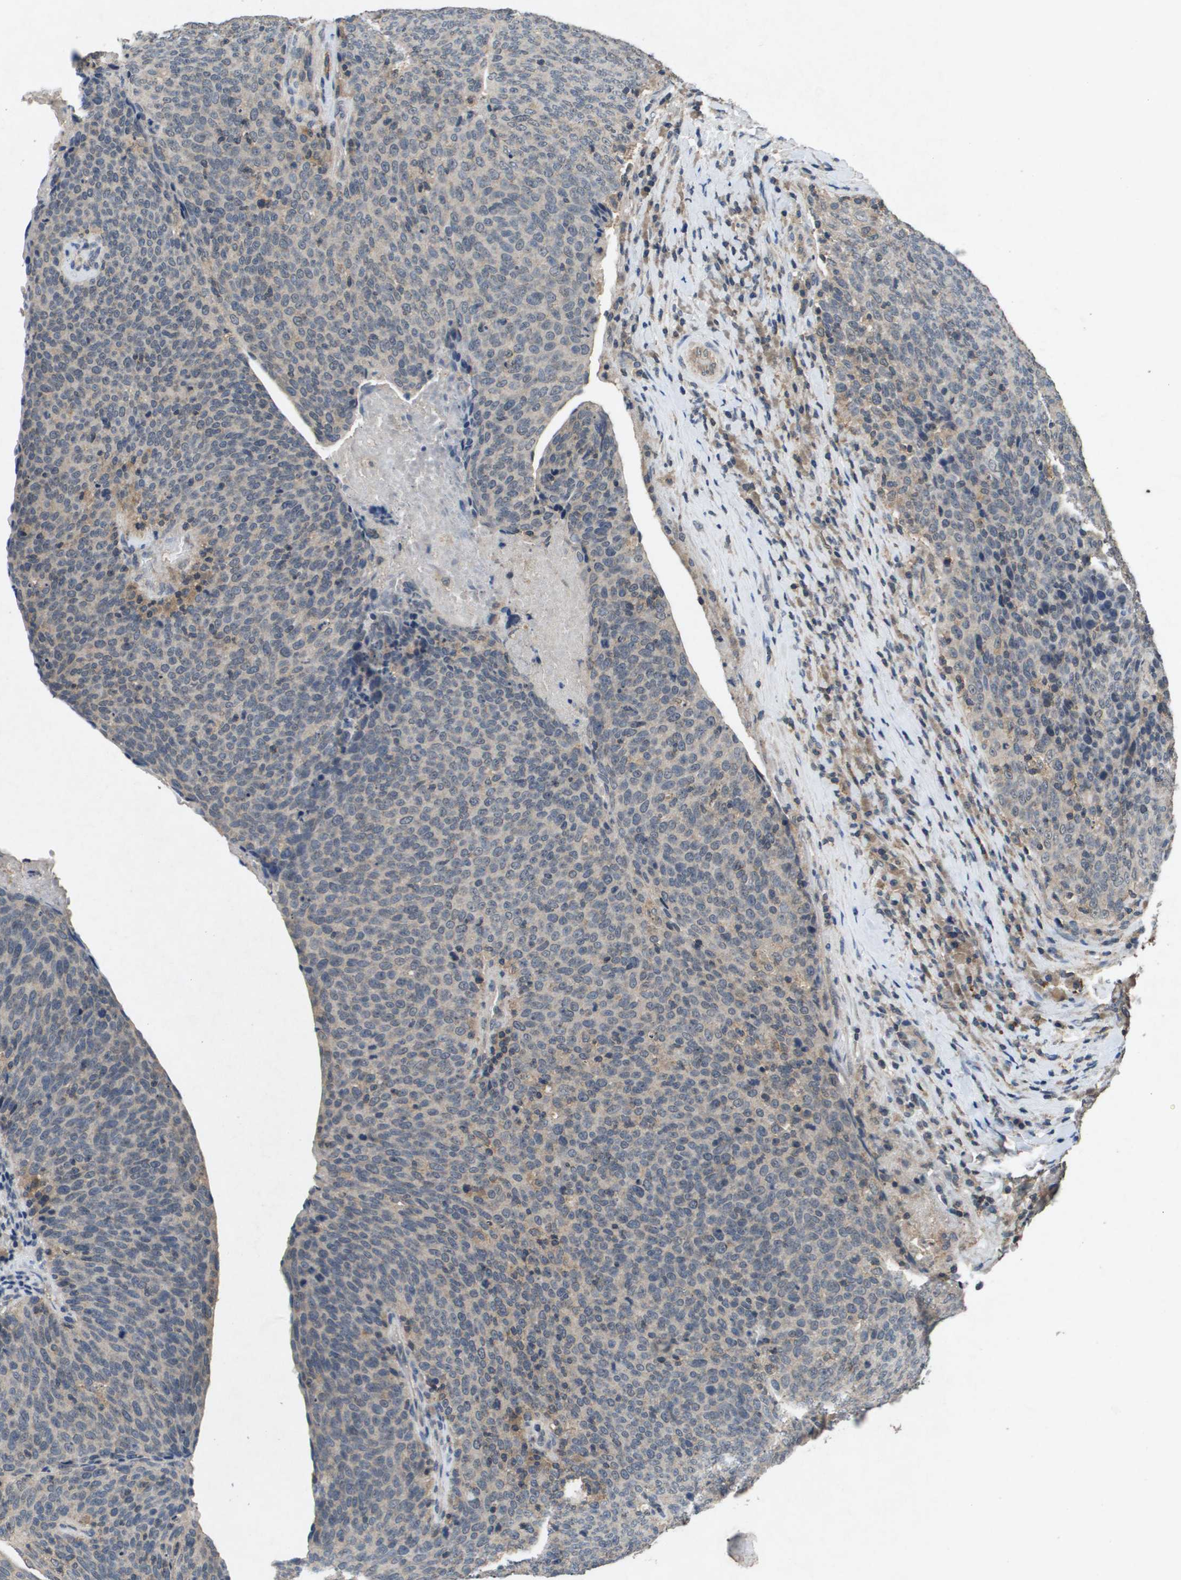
{"staining": {"intensity": "weak", "quantity": "<25%", "location": "cytoplasmic/membranous"}, "tissue": "head and neck cancer", "cell_type": "Tumor cells", "image_type": "cancer", "snomed": [{"axis": "morphology", "description": "Squamous cell carcinoma, NOS"}, {"axis": "morphology", "description": "Squamous cell carcinoma, metastatic, NOS"}, {"axis": "topography", "description": "Lymph node"}, {"axis": "topography", "description": "Head-Neck"}], "caption": "Protein analysis of head and neck metastatic squamous cell carcinoma reveals no significant expression in tumor cells.", "gene": "PROC", "patient": {"sex": "male", "age": 62}}